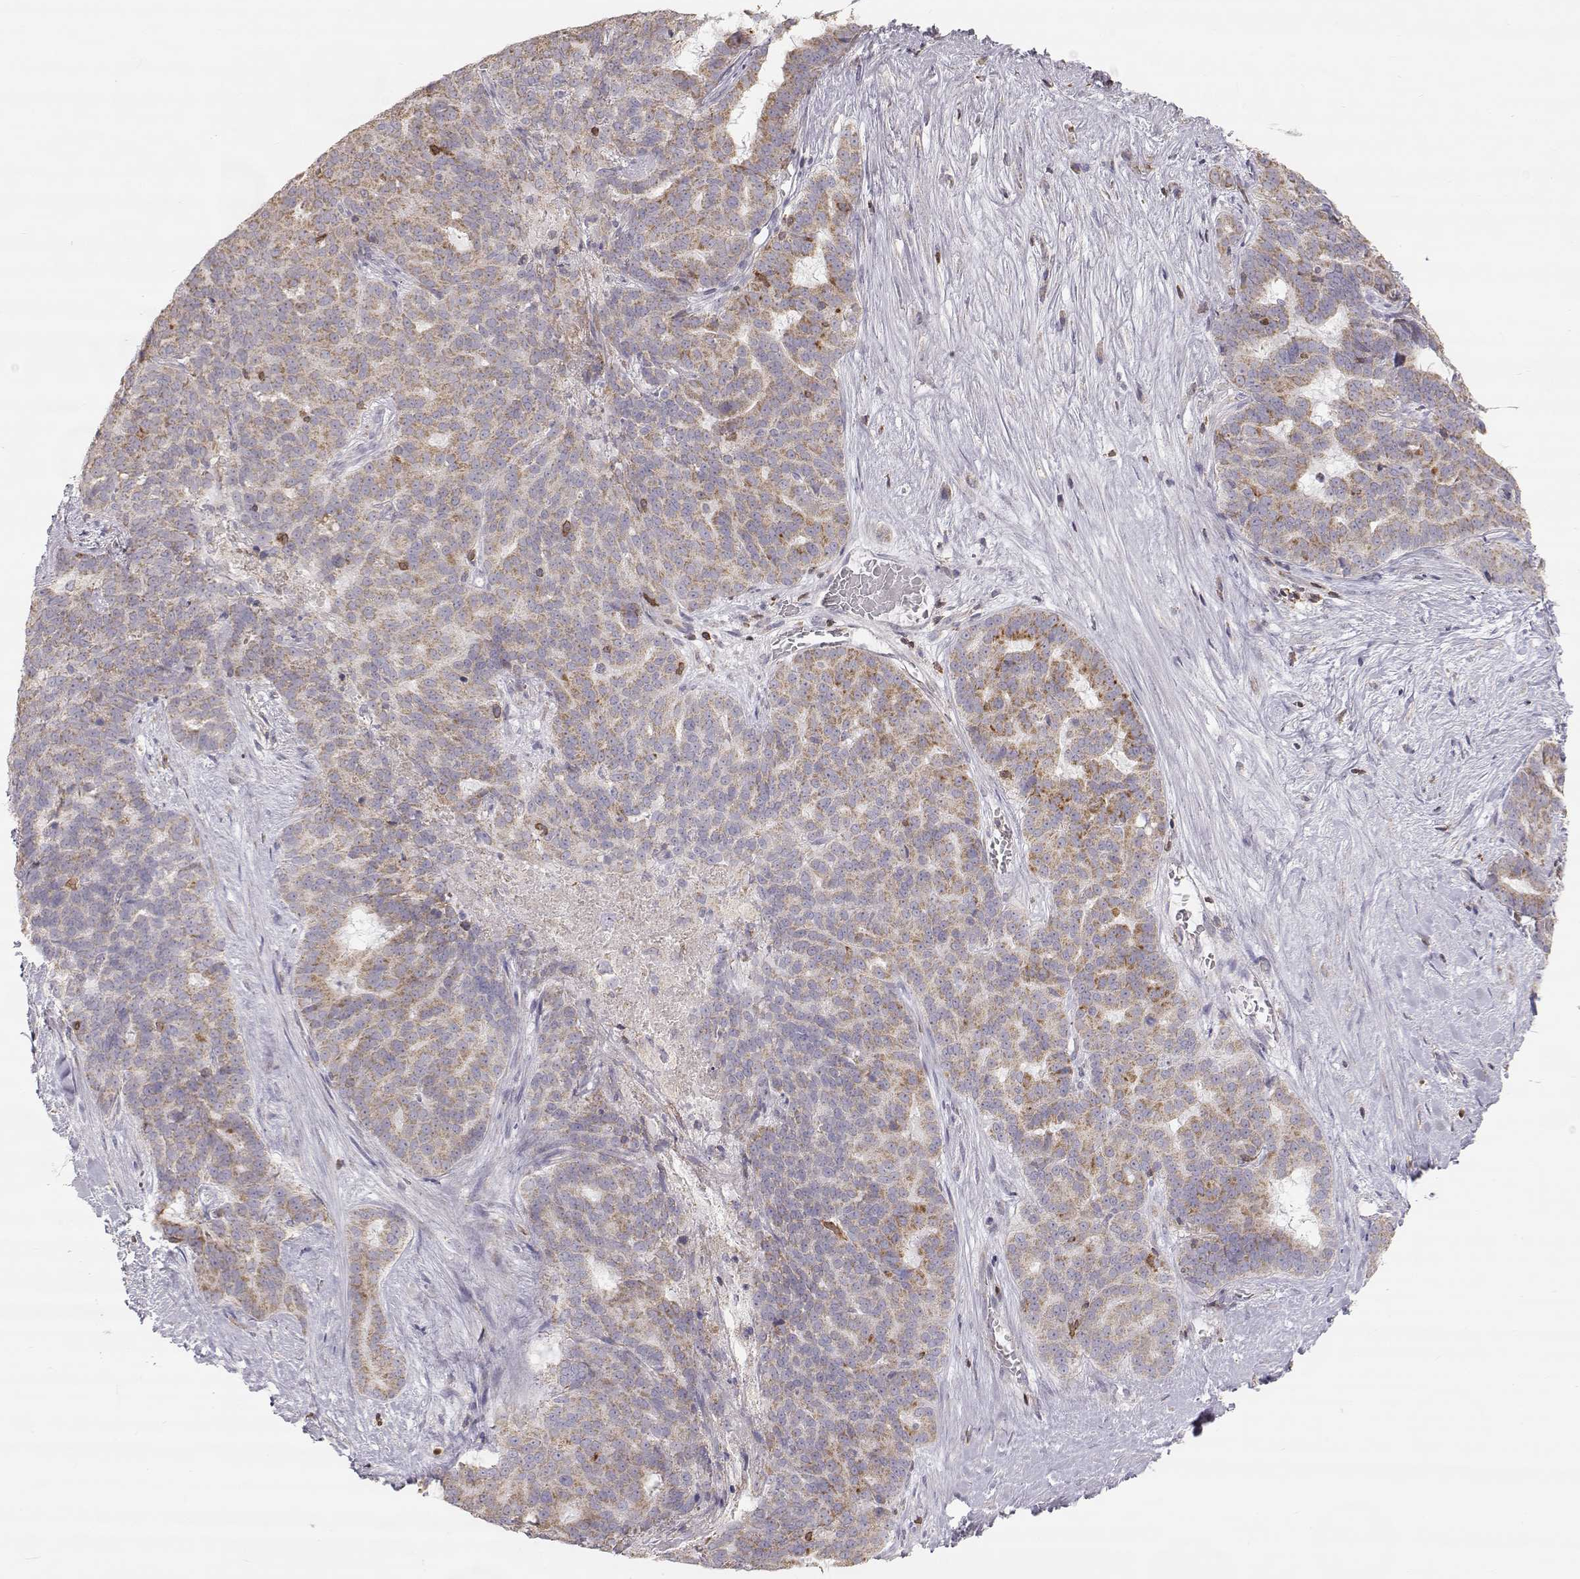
{"staining": {"intensity": "moderate", "quantity": ">75%", "location": "cytoplasmic/membranous"}, "tissue": "liver cancer", "cell_type": "Tumor cells", "image_type": "cancer", "snomed": [{"axis": "morphology", "description": "Cholangiocarcinoma"}, {"axis": "topography", "description": "Liver"}], "caption": "Approximately >75% of tumor cells in cholangiocarcinoma (liver) show moderate cytoplasmic/membranous protein staining as visualized by brown immunohistochemical staining.", "gene": "GRAP2", "patient": {"sex": "female", "age": 47}}